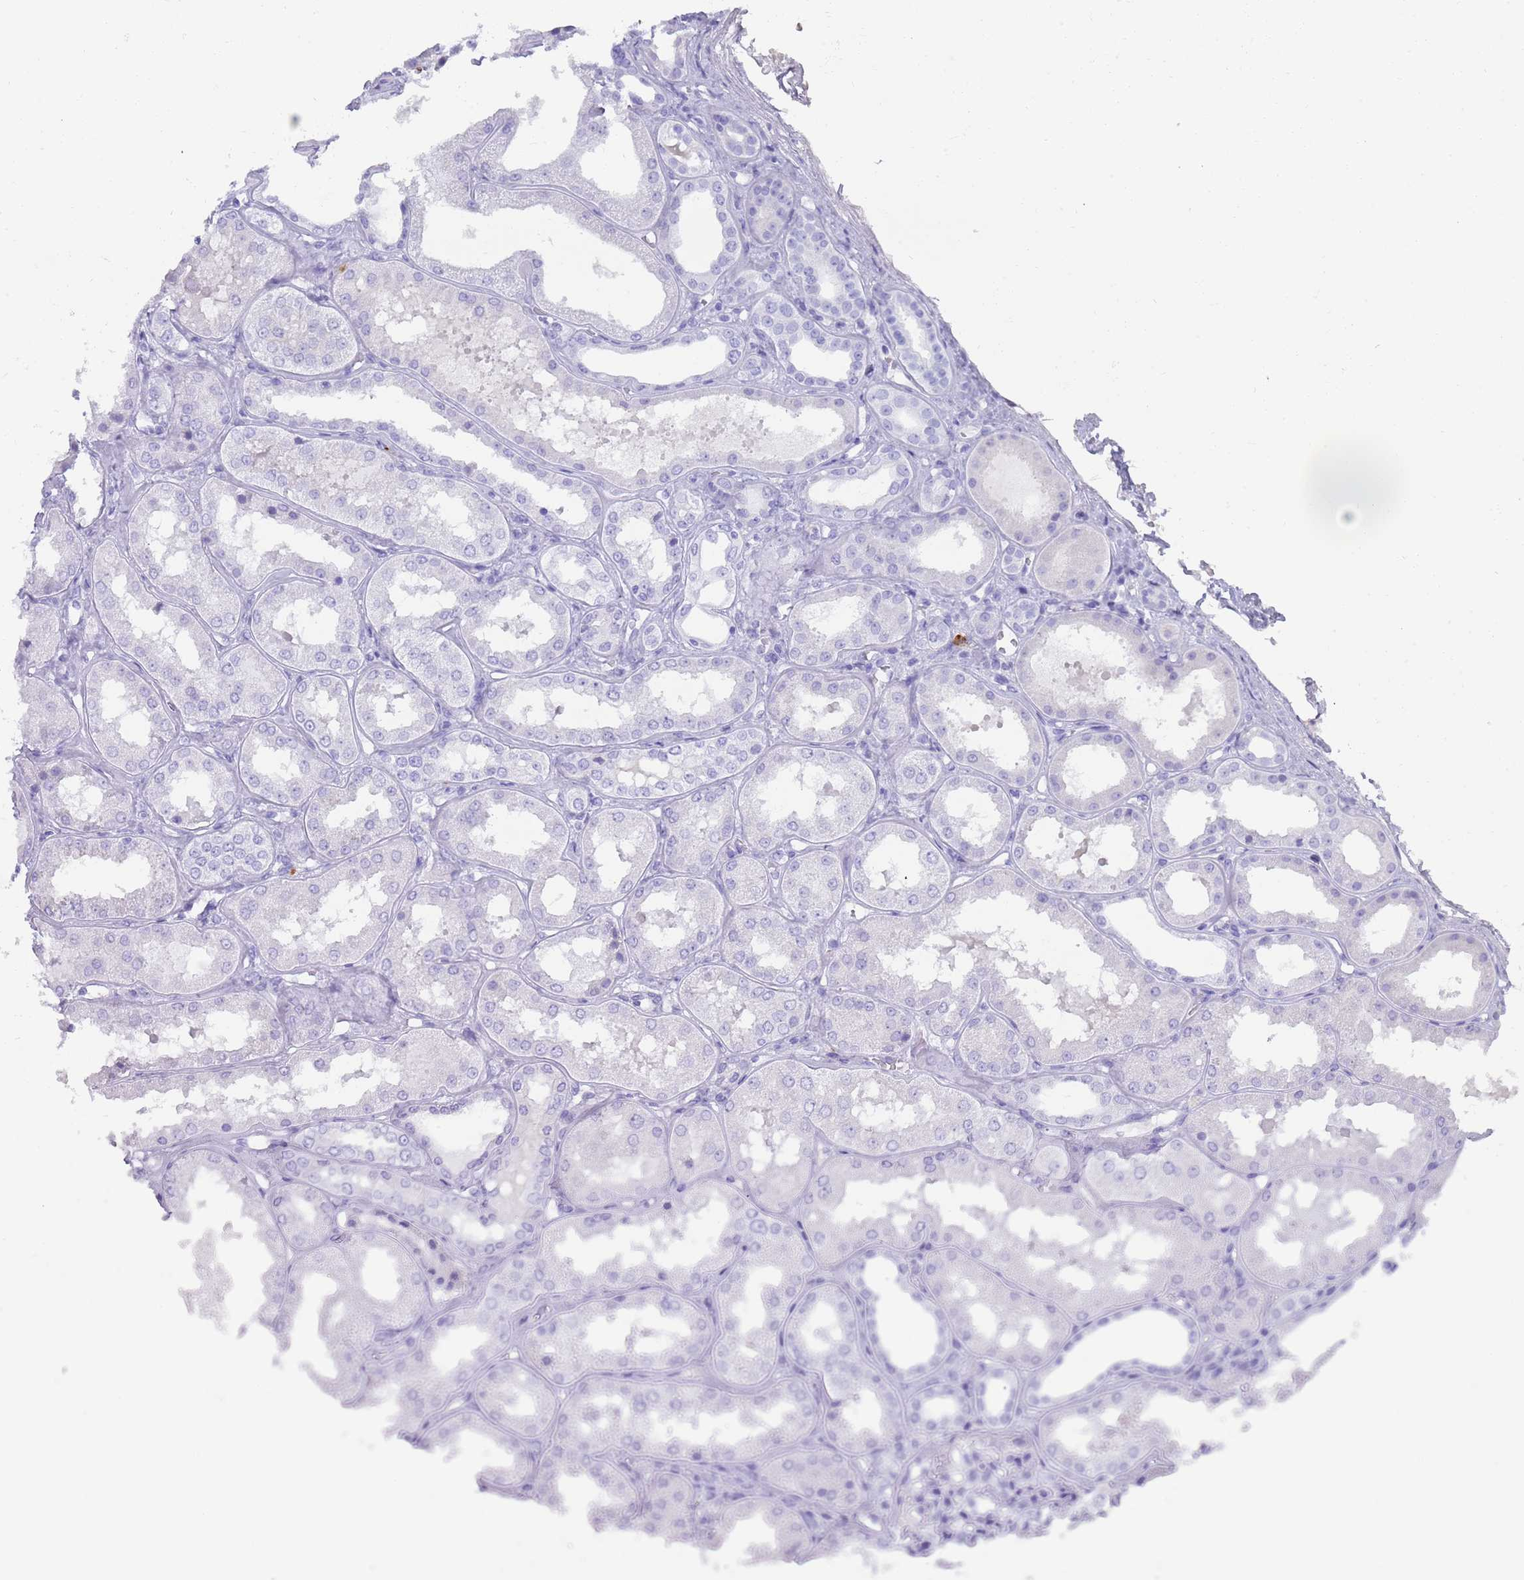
{"staining": {"intensity": "negative", "quantity": "none", "location": "none"}, "tissue": "kidney", "cell_type": "Cells in glomeruli", "image_type": "normal", "snomed": [{"axis": "morphology", "description": "Normal tissue, NOS"}, {"axis": "topography", "description": "Kidney"}], "caption": "Immunohistochemical staining of benign human kidney shows no significant positivity in cells in glomeruli.", "gene": "MYADML2", "patient": {"sex": "female", "age": 56}}